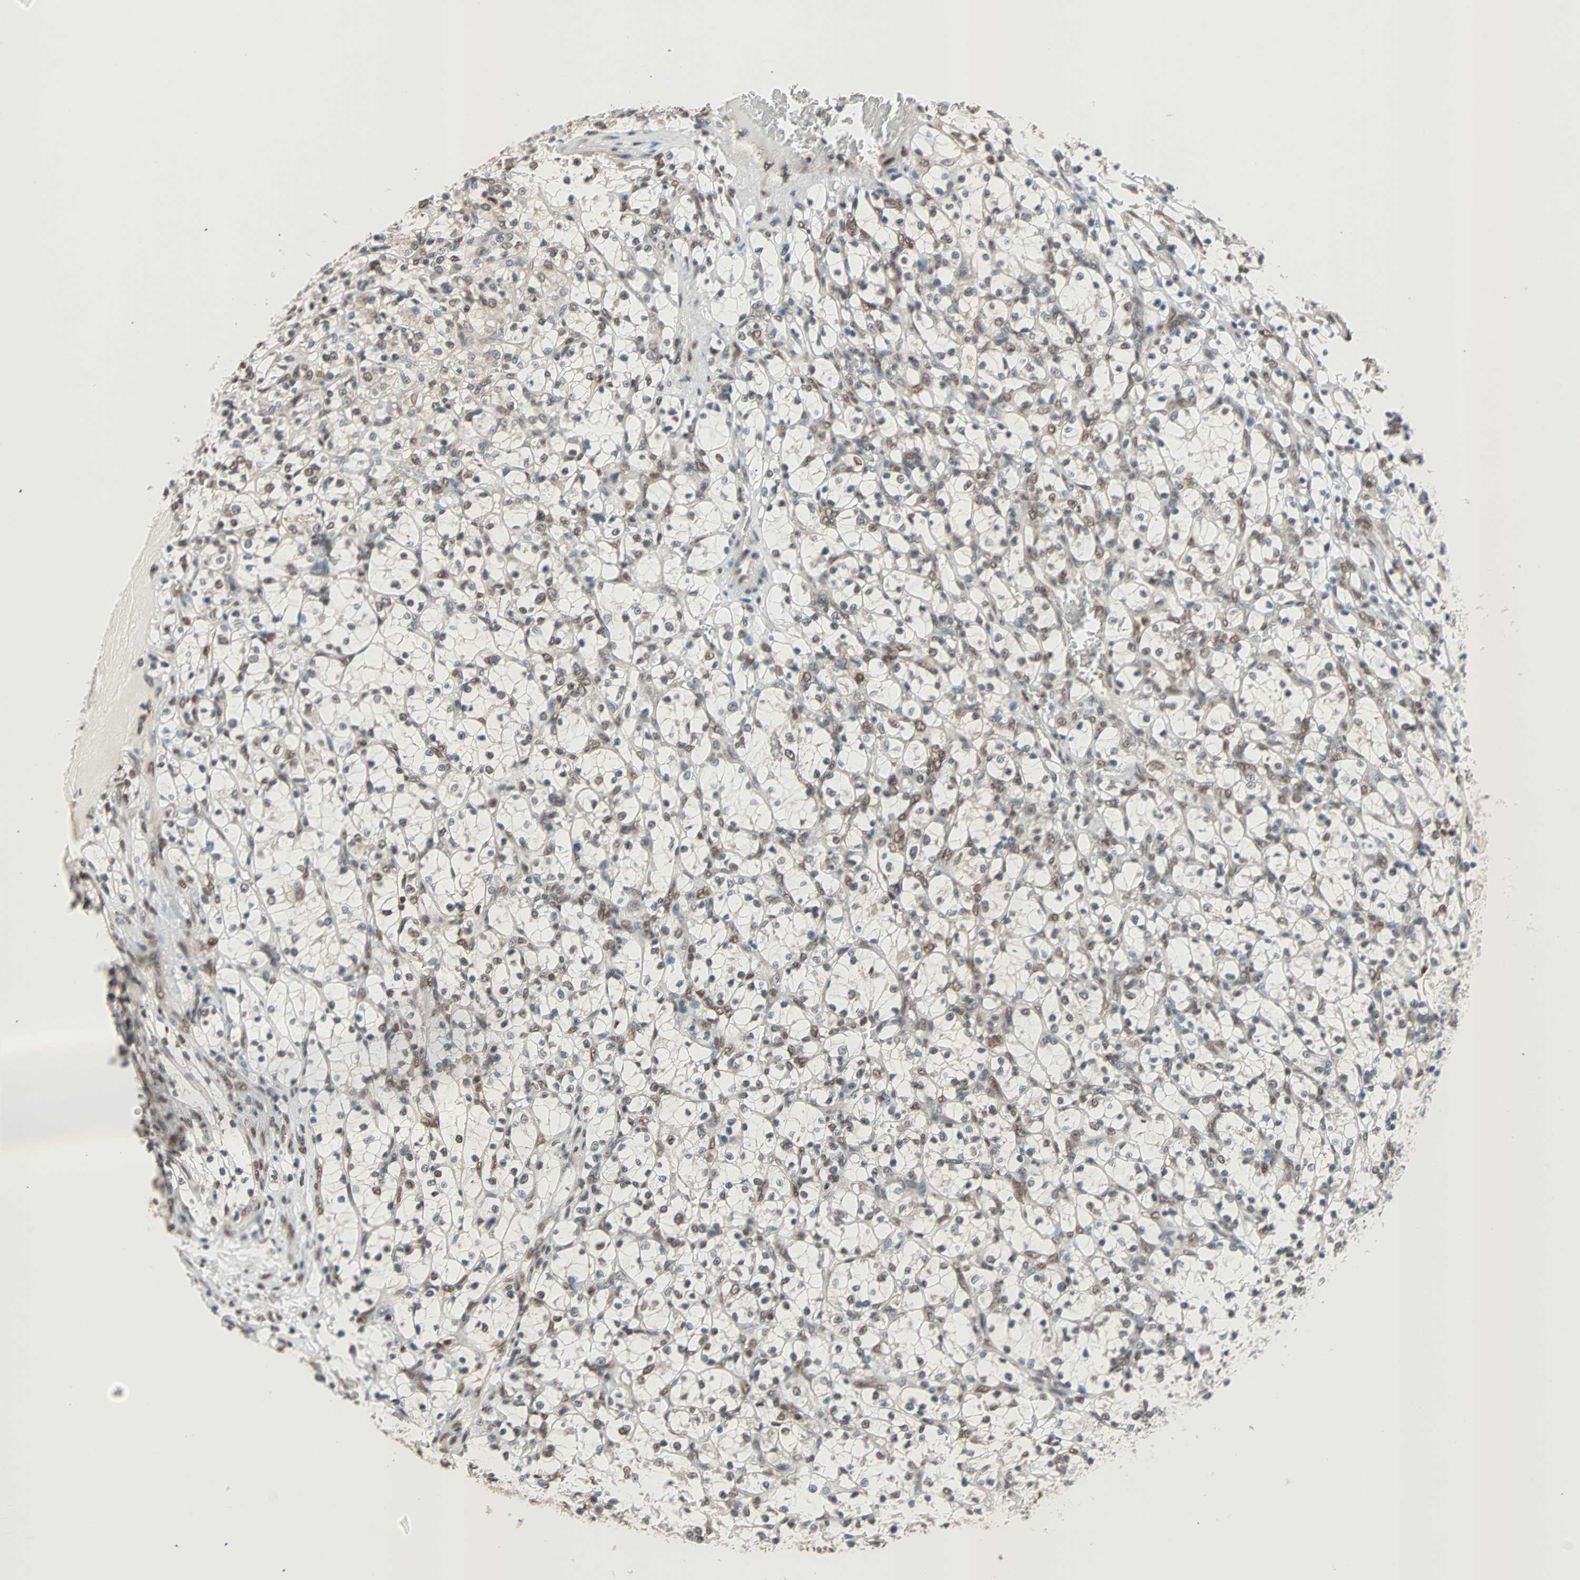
{"staining": {"intensity": "moderate", "quantity": ">75%", "location": "nuclear"}, "tissue": "renal cancer", "cell_type": "Tumor cells", "image_type": "cancer", "snomed": [{"axis": "morphology", "description": "Adenocarcinoma, NOS"}, {"axis": "topography", "description": "Kidney"}], "caption": "Immunohistochemical staining of renal cancer (adenocarcinoma) demonstrates moderate nuclear protein staining in about >75% of tumor cells. (DAB (3,3'-diaminobenzidine) IHC, brown staining for protein, blue staining for nuclei).", "gene": "DAZAP1", "patient": {"sex": "female", "age": 69}}